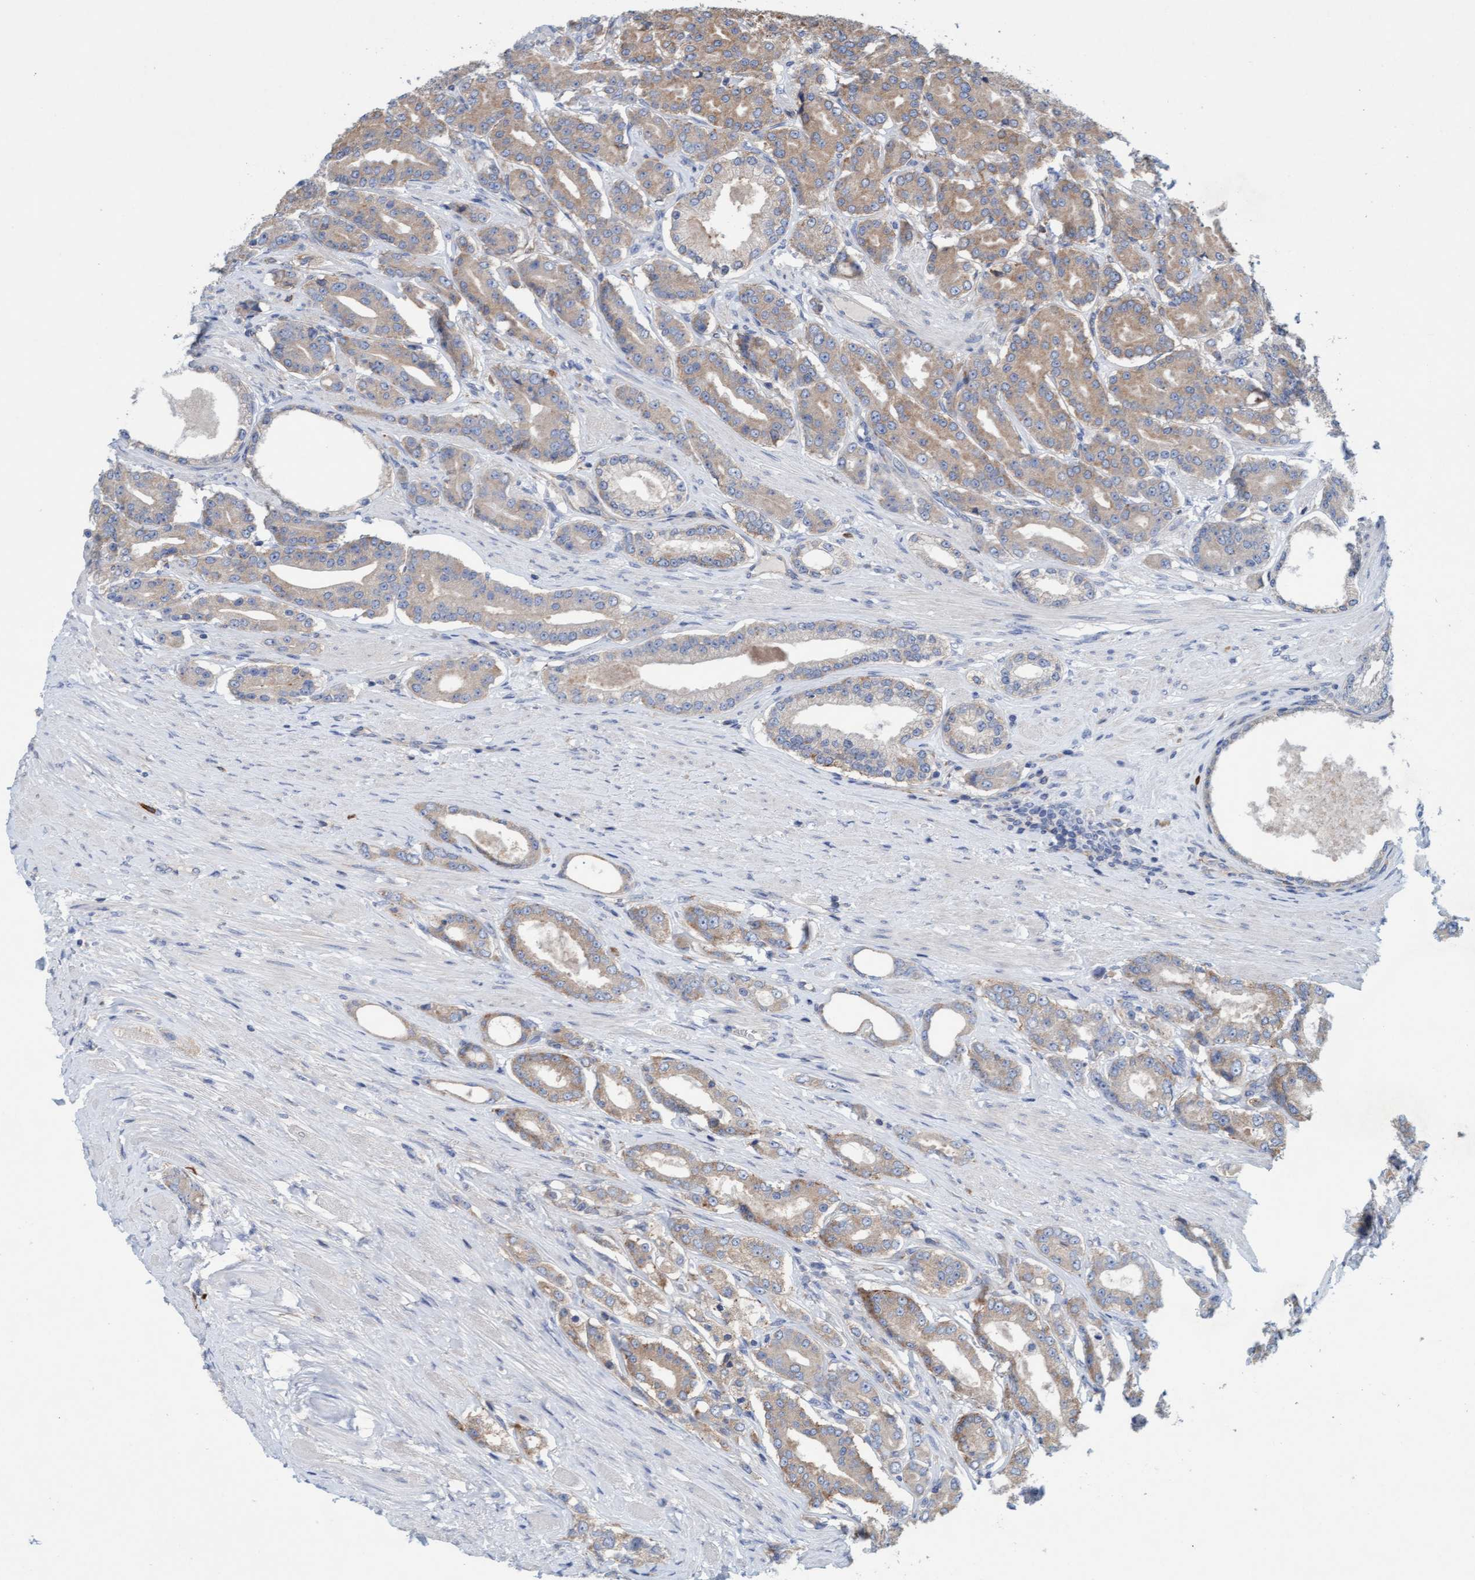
{"staining": {"intensity": "weak", "quantity": "25%-75%", "location": "cytoplasmic/membranous"}, "tissue": "prostate cancer", "cell_type": "Tumor cells", "image_type": "cancer", "snomed": [{"axis": "morphology", "description": "Adenocarcinoma, High grade"}, {"axis": "topography", "description": "Prostate"}], "caption": "About 25%-75% of tumor cells in prostate cancer display weak cytoplasmic/membranous protein positivity as visualized by brown immunohistochemical staining.", "gene": "SIGIRR", "patient": {"sex": "male", "age": 71}}